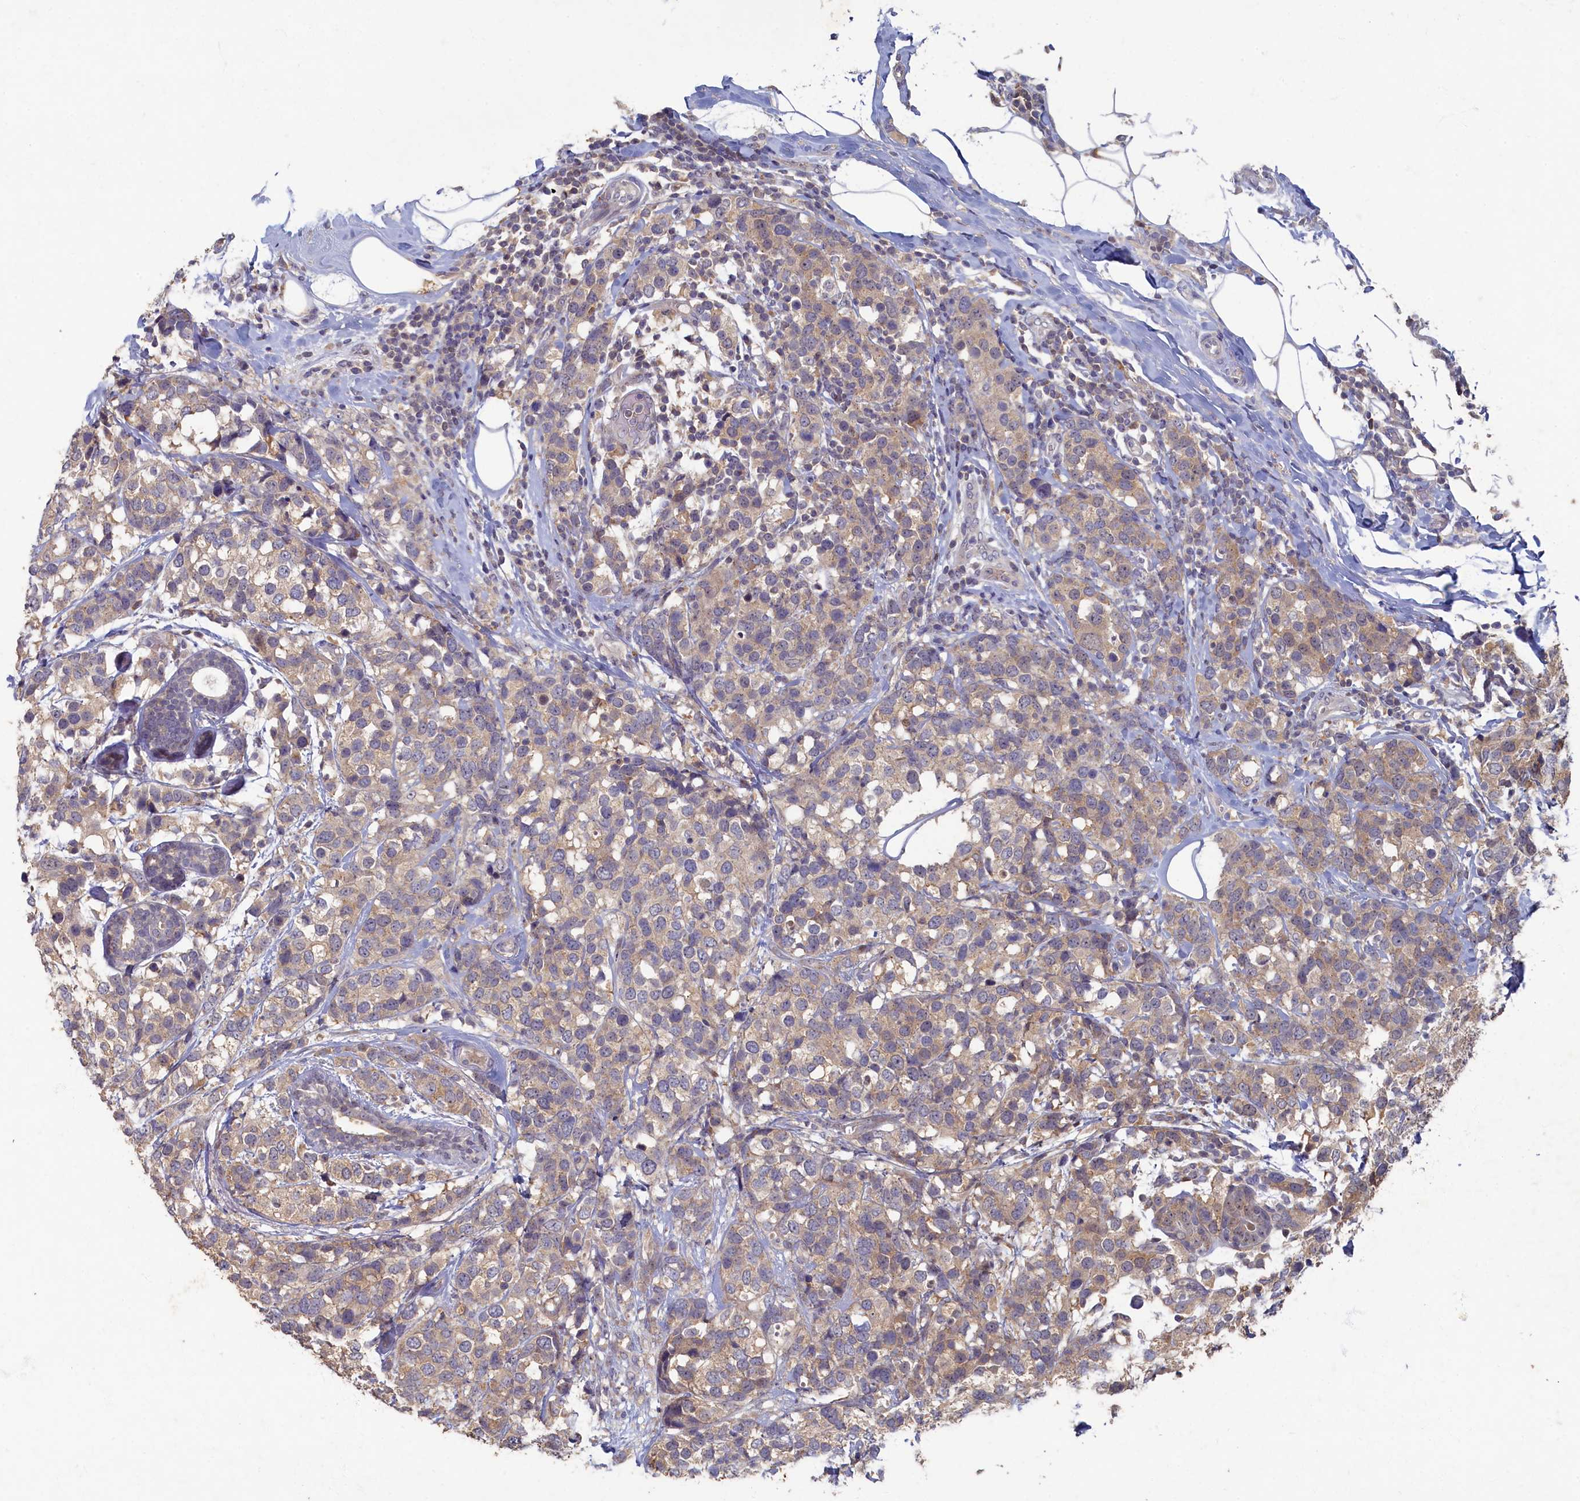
{"staining": {"intensity": "weak", "quantity": ">75%", "location": "cytoplasmic/membranous"}, "tissue": "breast cancer", "cell_type": "Tumor cells", "image_type": "cancer", "snomed": [{"axis": "morphology", "description": "Lobular carcinoma"}, {"axis": "topography", "description": "Breast"}], "caption": "Immunohistochemical staining of human breast cancer exhibits weak cytoplasmic/membranous protein positivity in about >75% of tumor cells.", "gene": "HUNK", "patient": {"sex": "female", "age": 59}}